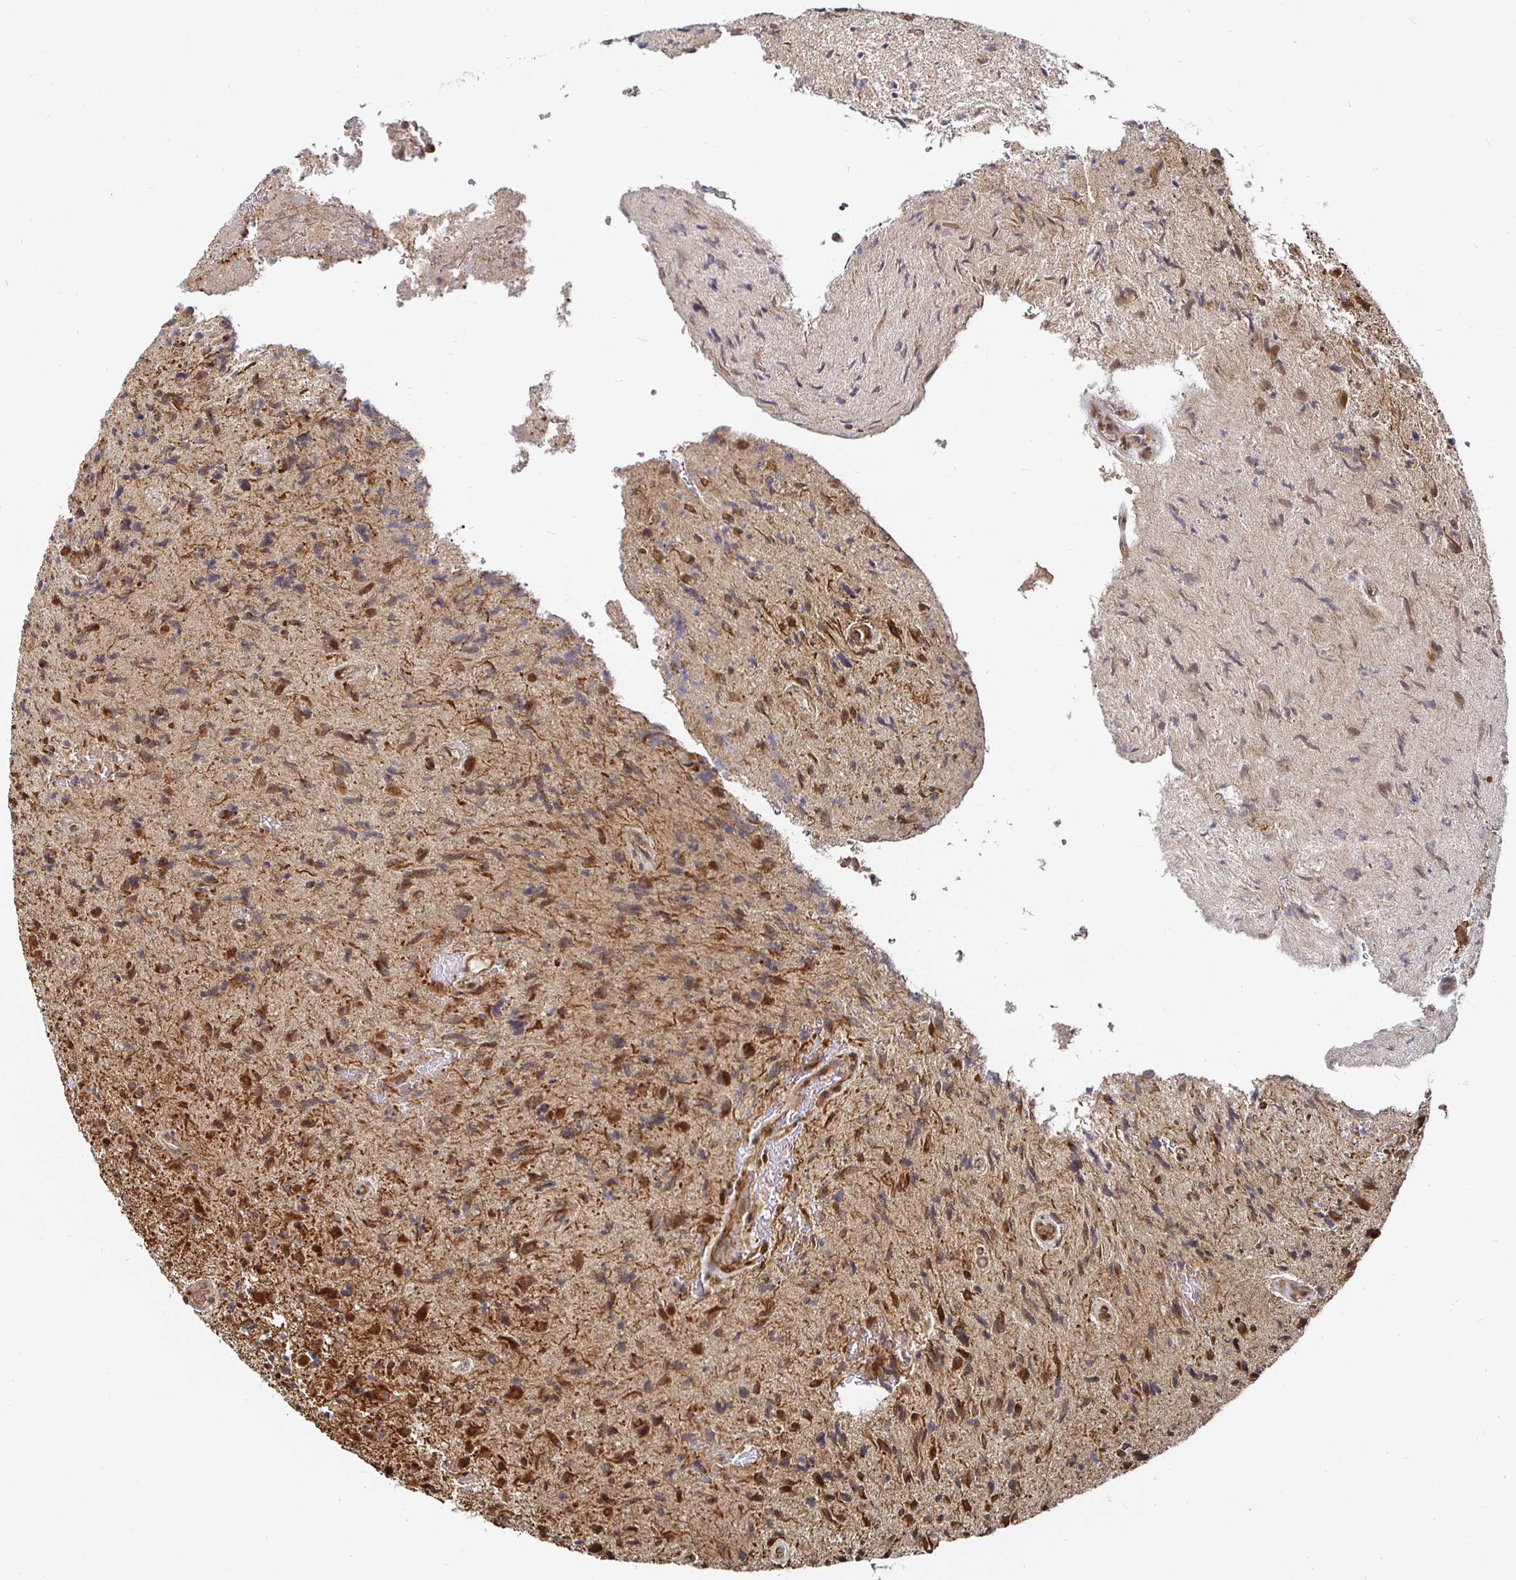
{"staining": {"intensity": "moderate", "quantity": "<25%", "location": "cytoplasmic/membranous"}, "tissue": "glioma", "cell_type": "Tumor cells", "image_type": "cancer", "snomed": [{"axis": "morphology", "description": "Glioma, malignant, High grade"}, {"axis": "topography", "description": "Brain"}], "caption": "This micrograph exhibits glioma stained with immunohistochemistry to label a protein in brown. The cytoplasmic/membranous of tumor cells show moderate positivity for the protein. Nuclei are counter-stained blue.", "gene": "TBKBP1", "patient": {"sex": "male", "age": 54}}